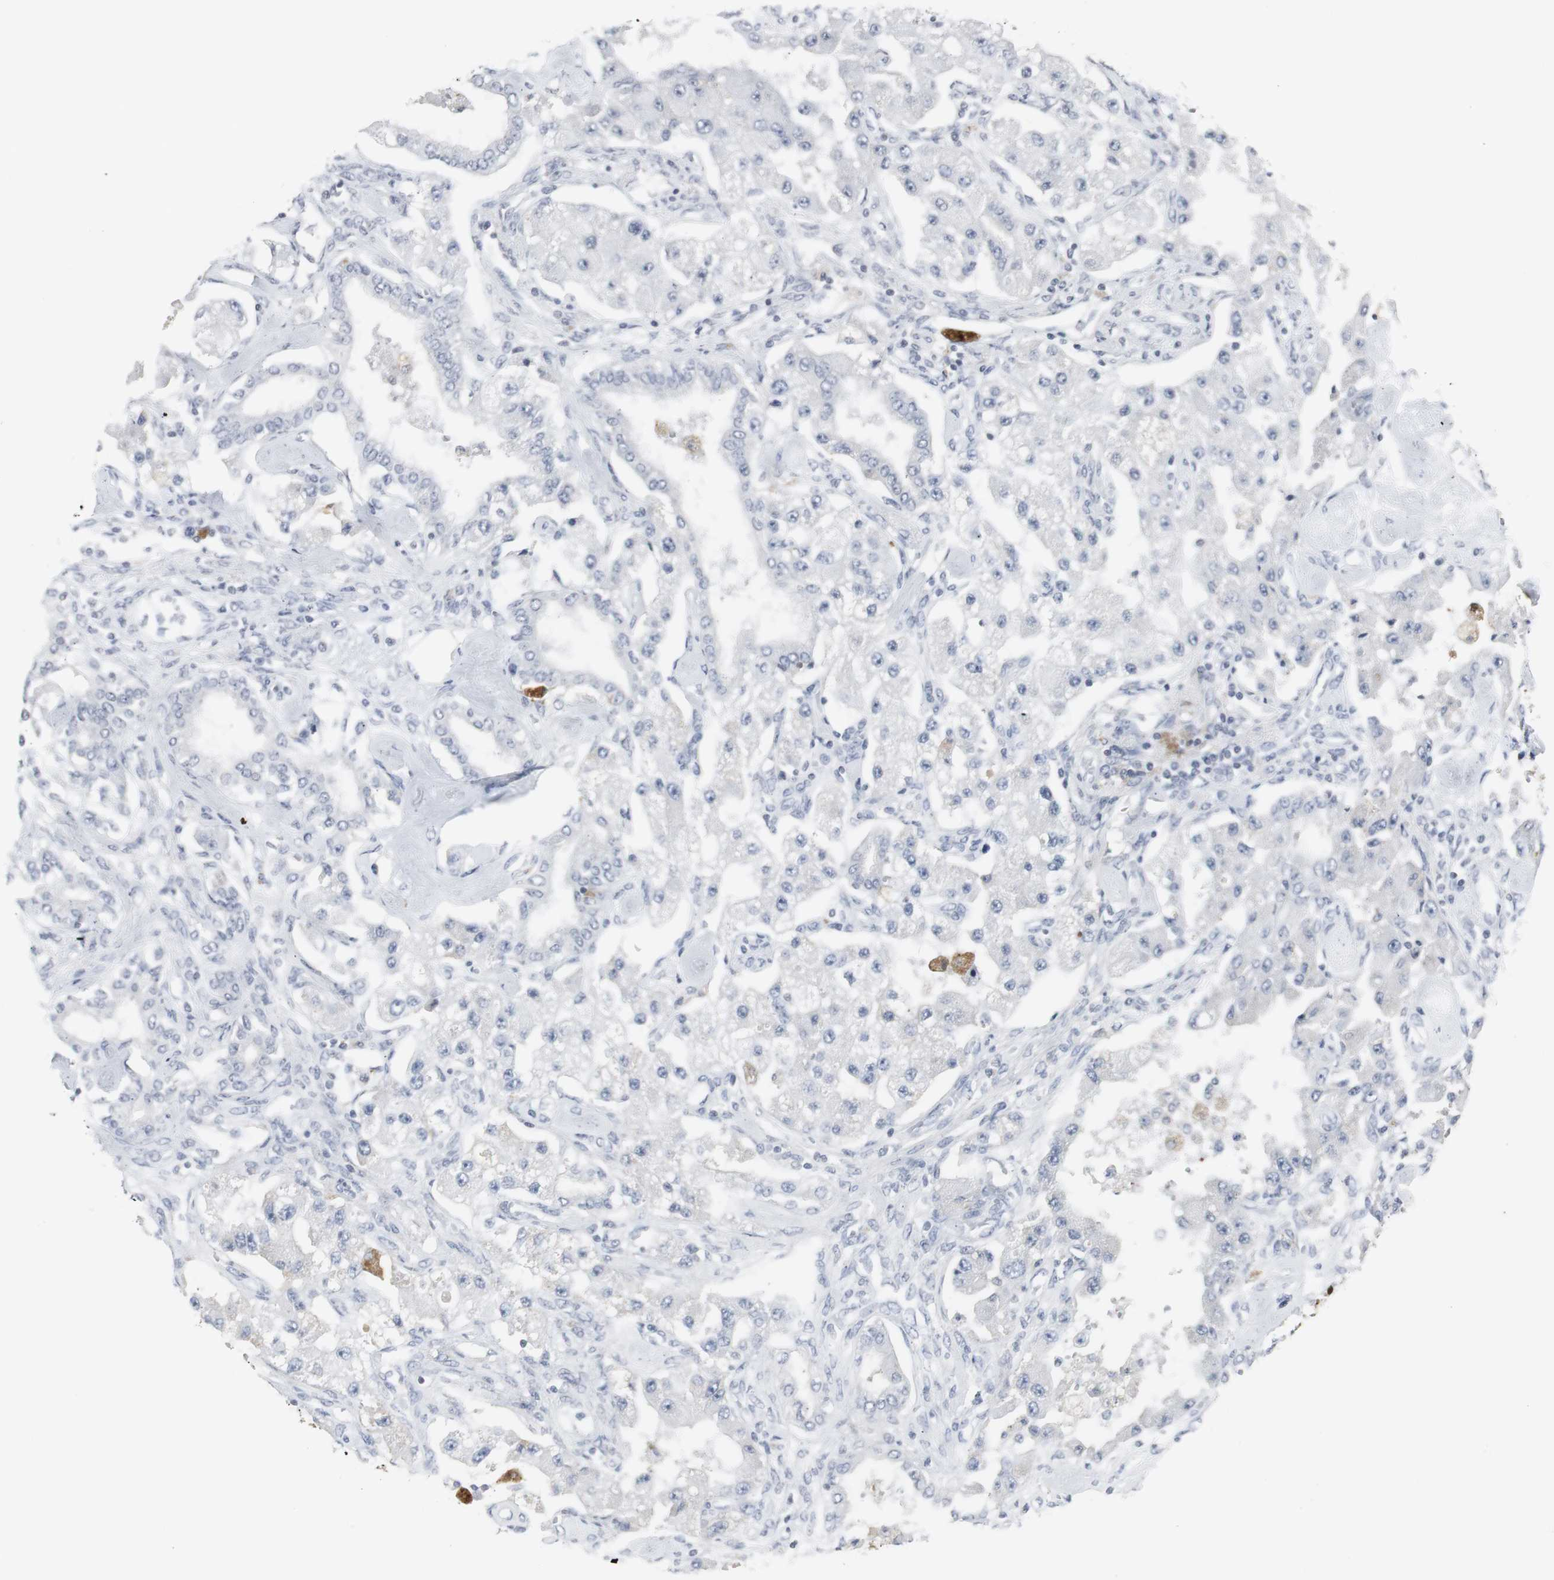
{"staining": {"intensity": "negative", "quantity": "none", "location": "none"}, "tissue": "carcinoid", "cell_type": "Tumor cells", "image_type": "cancer", "snomed": [{"axis": "morphology", "description": "Carcinoid, malignant, NOS"}, {"axis": "topography", "description": "Pancreas"}], "caption": "High power microscopy histopathology image of an immunohistochemistry (IHC) photomicrograph of carcinoid, revealing no significant expression in tumor cells.", "gene": "PI15", "patient": {"sex": "male", "age": 41}}